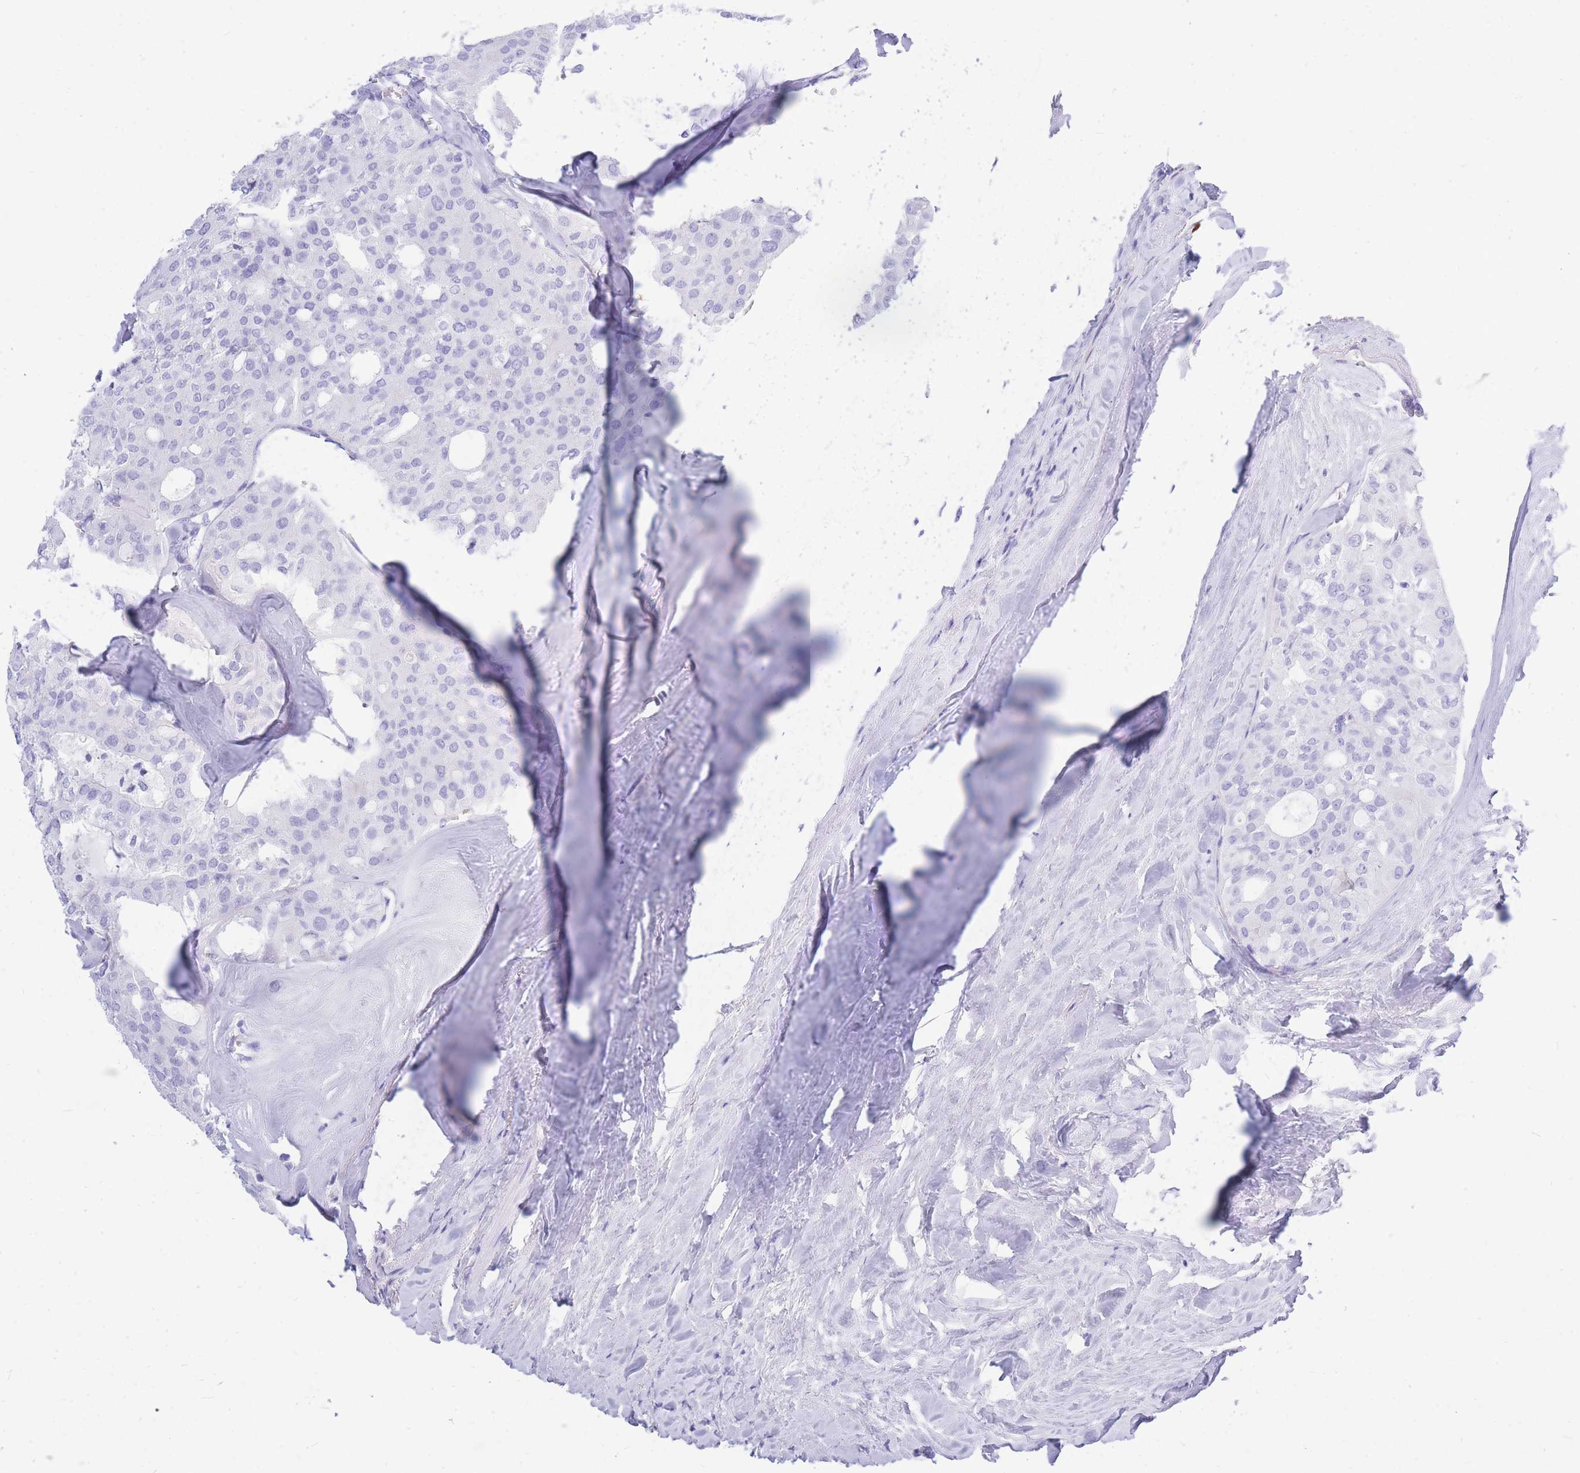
{"staining": {"intensity": "negative", "quantity": "none", "location": "none"}, "tissue": "thyroid cancer", "cell_type": "Tumor cells", "image_type": "cancer", "snomed": [{"axis": "morphology", "description": "Follicular adenoma carcinoma, NOS"}, {"axis": "topography", "description": "Thyroid gland"}], "caption": "This is an immunohistochemistry micrograph of human thyroid follicular adenoma carcinoma. There is no positivity in tumor cells.", "gene": "ZFP62", "patient": {"sex": "male", "age": 75}}